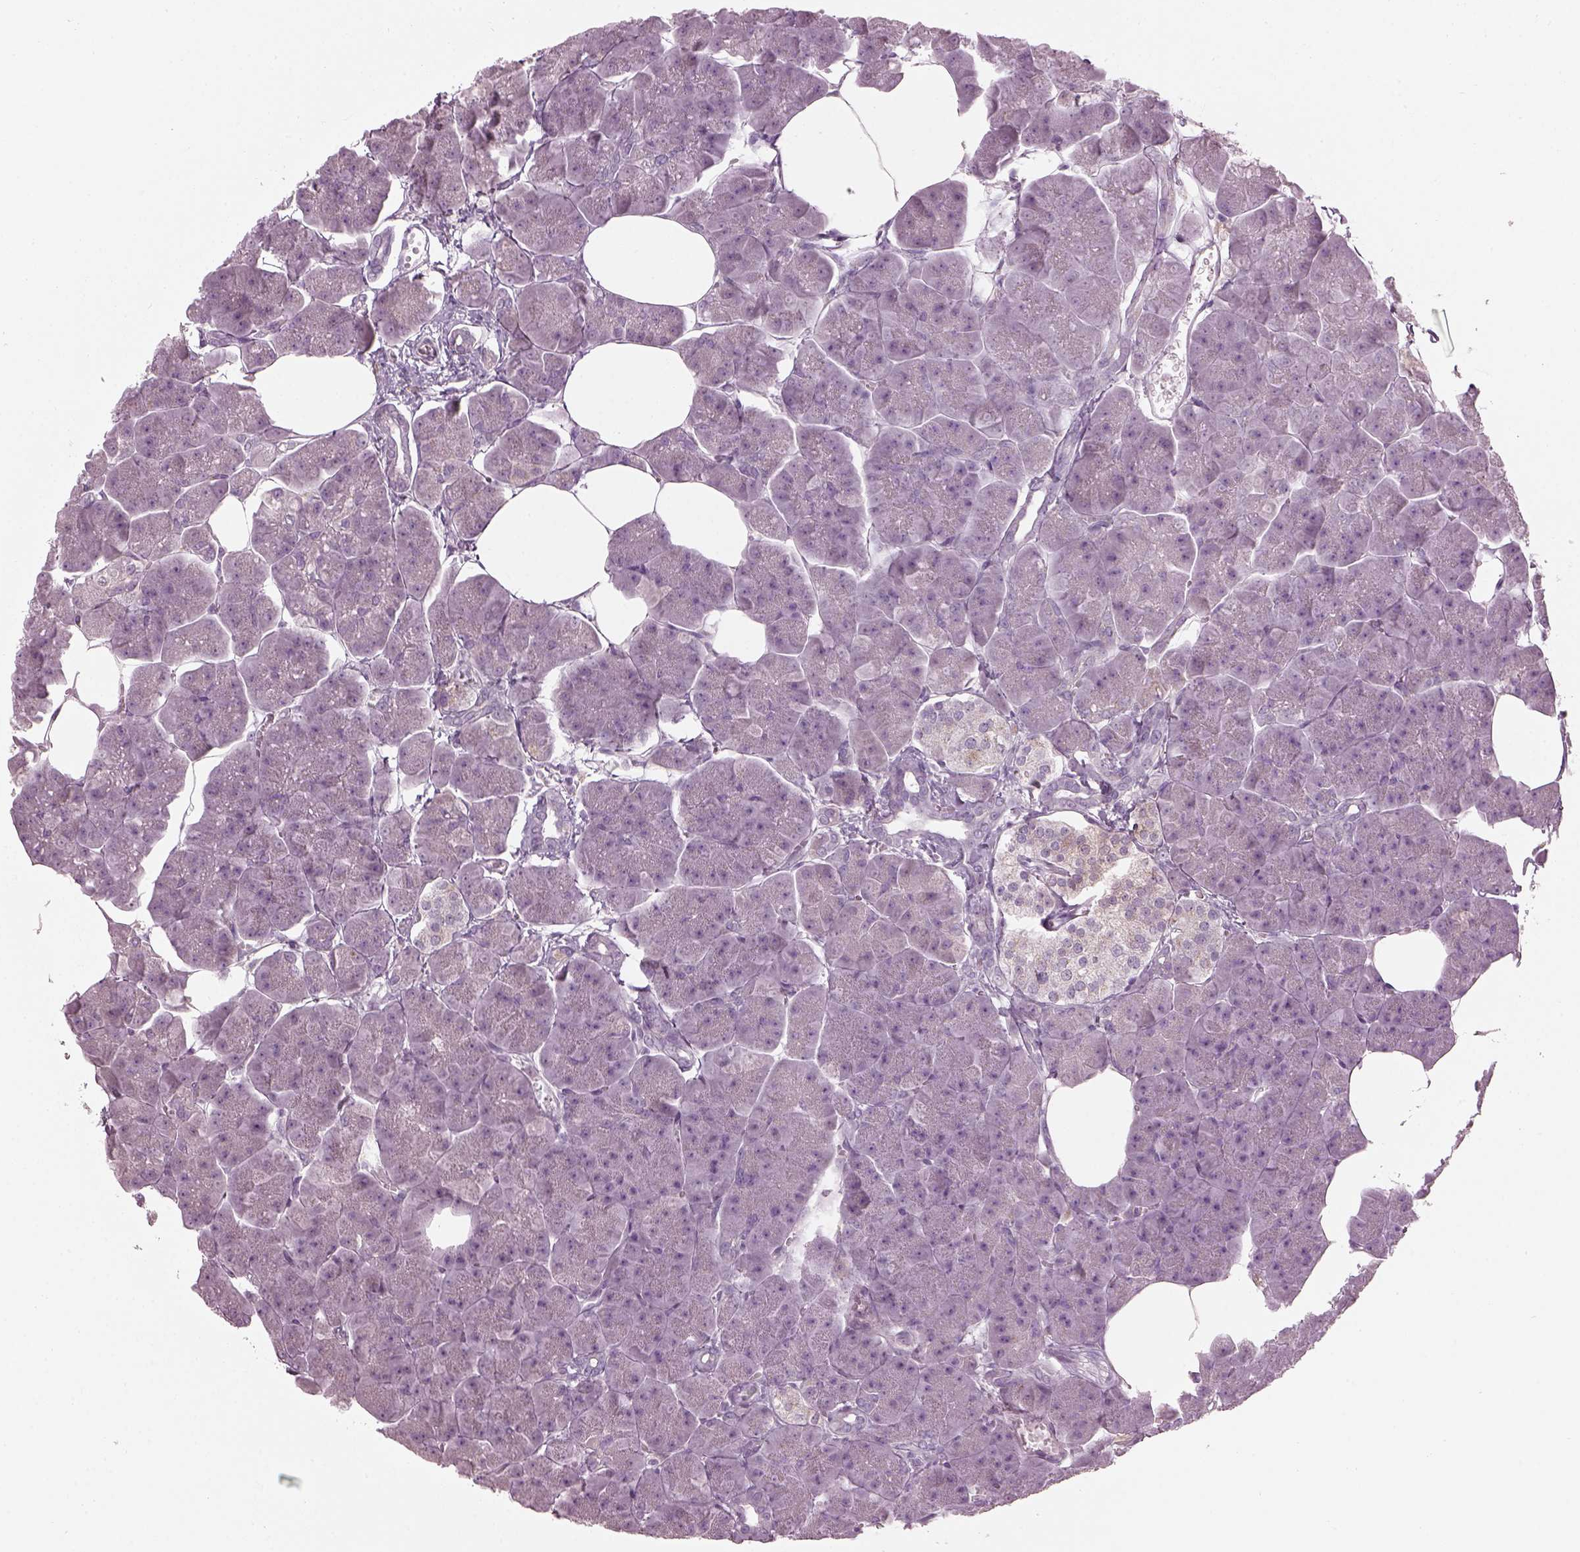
{"staining": {"intensity": "negative", "quantity": "none", "location": "none"}, "tissue": "pancreas", "cell_type": "Exocrine glandular cells", "image_type": "normal", "snomed": [{"axis": "morphology", "description": "Normal tissue, NOS"}, {"axis": "topography", "description": "Adipose tissue"}, {"axis": "topography", "description": "Pancreas"}, {"axis": "topography", "description": "Peripheral nerve tissue"}], "caption": "The histopathology image reveals no staining of exocrine glandular cells in unremarkable pancreas.", "gene": "TMEM231", "patient": {"sex": "female", "age": 58}}